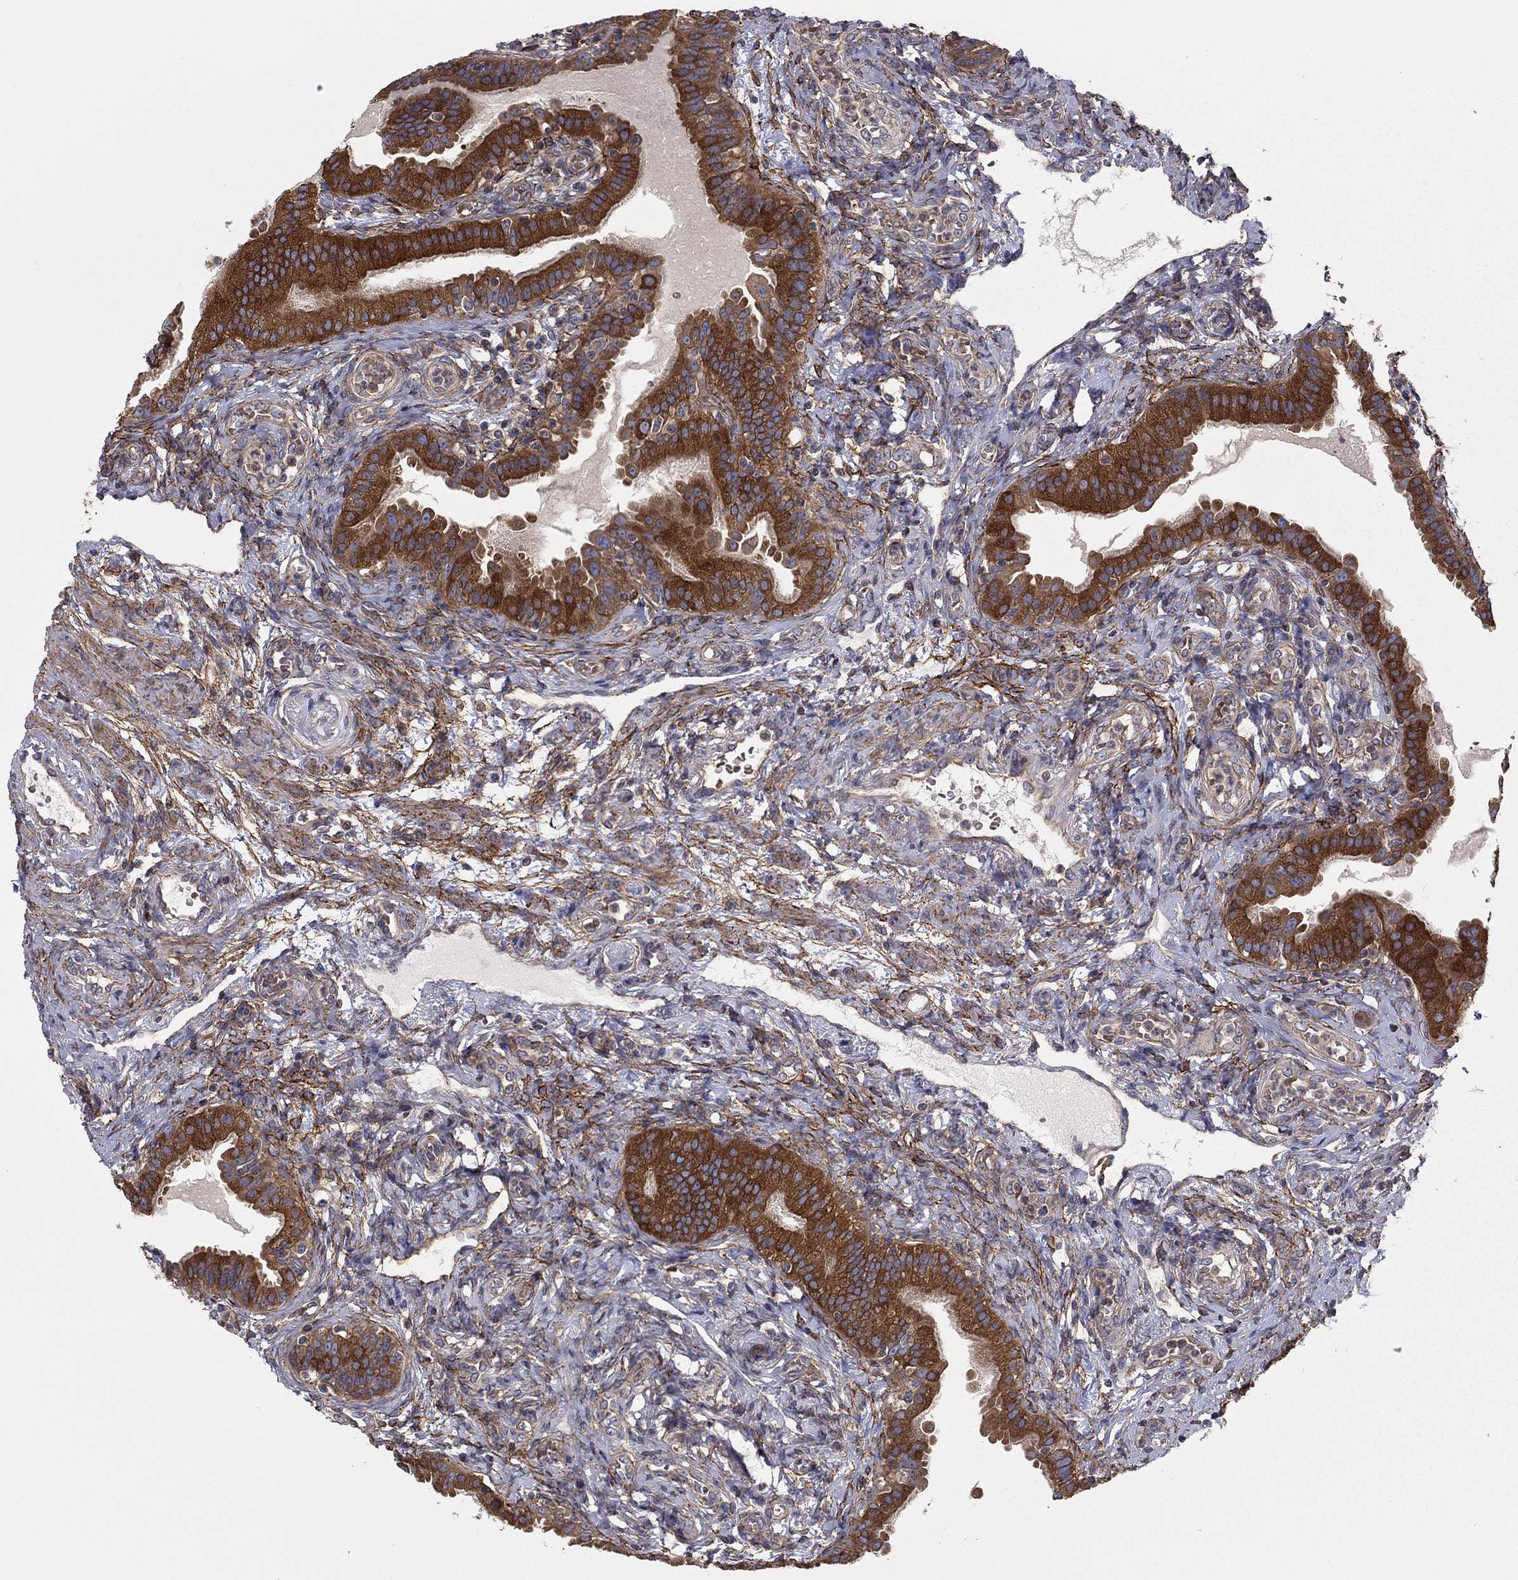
{"staining": {"intensity": "strong", "quantity": ">75%", "location": "cytoplasmic/membranous"}, "tissue": "fallopian tube", "cell_type": "Glandular cells", "image_type": "normal", "snomed": [{"axis": "morphology", "description": "Normal tissue, NOS"}, {"axis": "topography", "description": "Fallopian tube"}, {"axis": "topography", "description": "Ovary"}], "caption": "Immunohistochemistry staining of normal fallopian tube, which shows high levels of strong cytoplasmic/membranous positivity in approximately >75% of glandular cells indicating strong cytoplasmic/membranous protein staining. The staining was performed using DAB (brown) for protein detection and nuclei were counterstained in hematoxylin (blue).", "gene": "RNF123", "patient": {"sex": "female", "age": 41}}